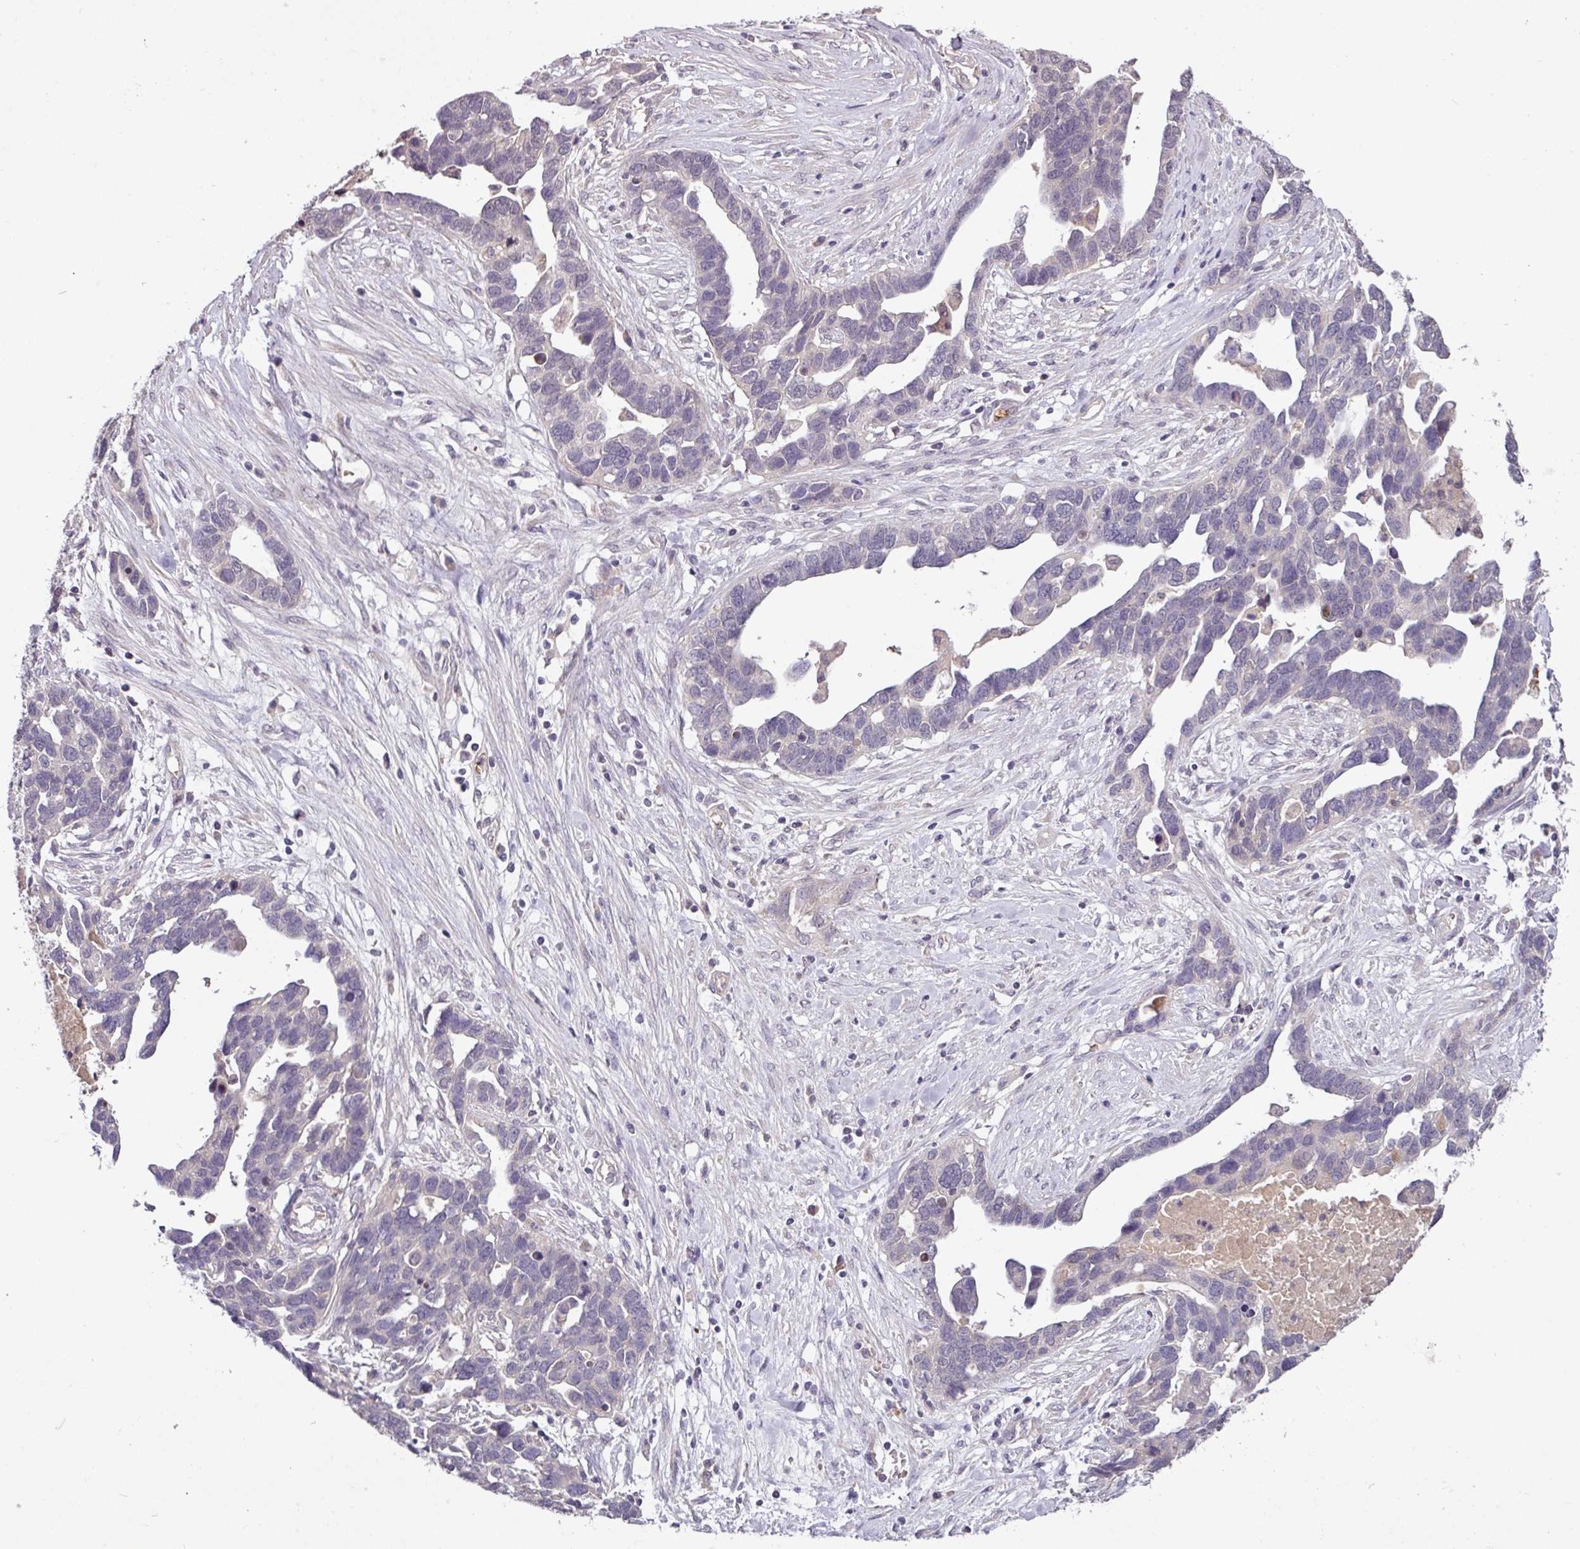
{"staining": {"intensity": "negative", "quantity": "none", "location": "none"}, "tissue": "ovarian cancer", "cell_type": "Tumor cells", "image_type": "cancer", "snomed": [{"axis": "morphology", "description": "Cystadenocarcinoma, serous, NOS"}, {"axis": "topography", "description": "Ovary"}], "caption": "Tumor cells are negative for brown protein staining in ovarian serous cystadenocarcinoma.", "gene": "SLC5A10", "patient": {"sex": "female", "age": 54}}